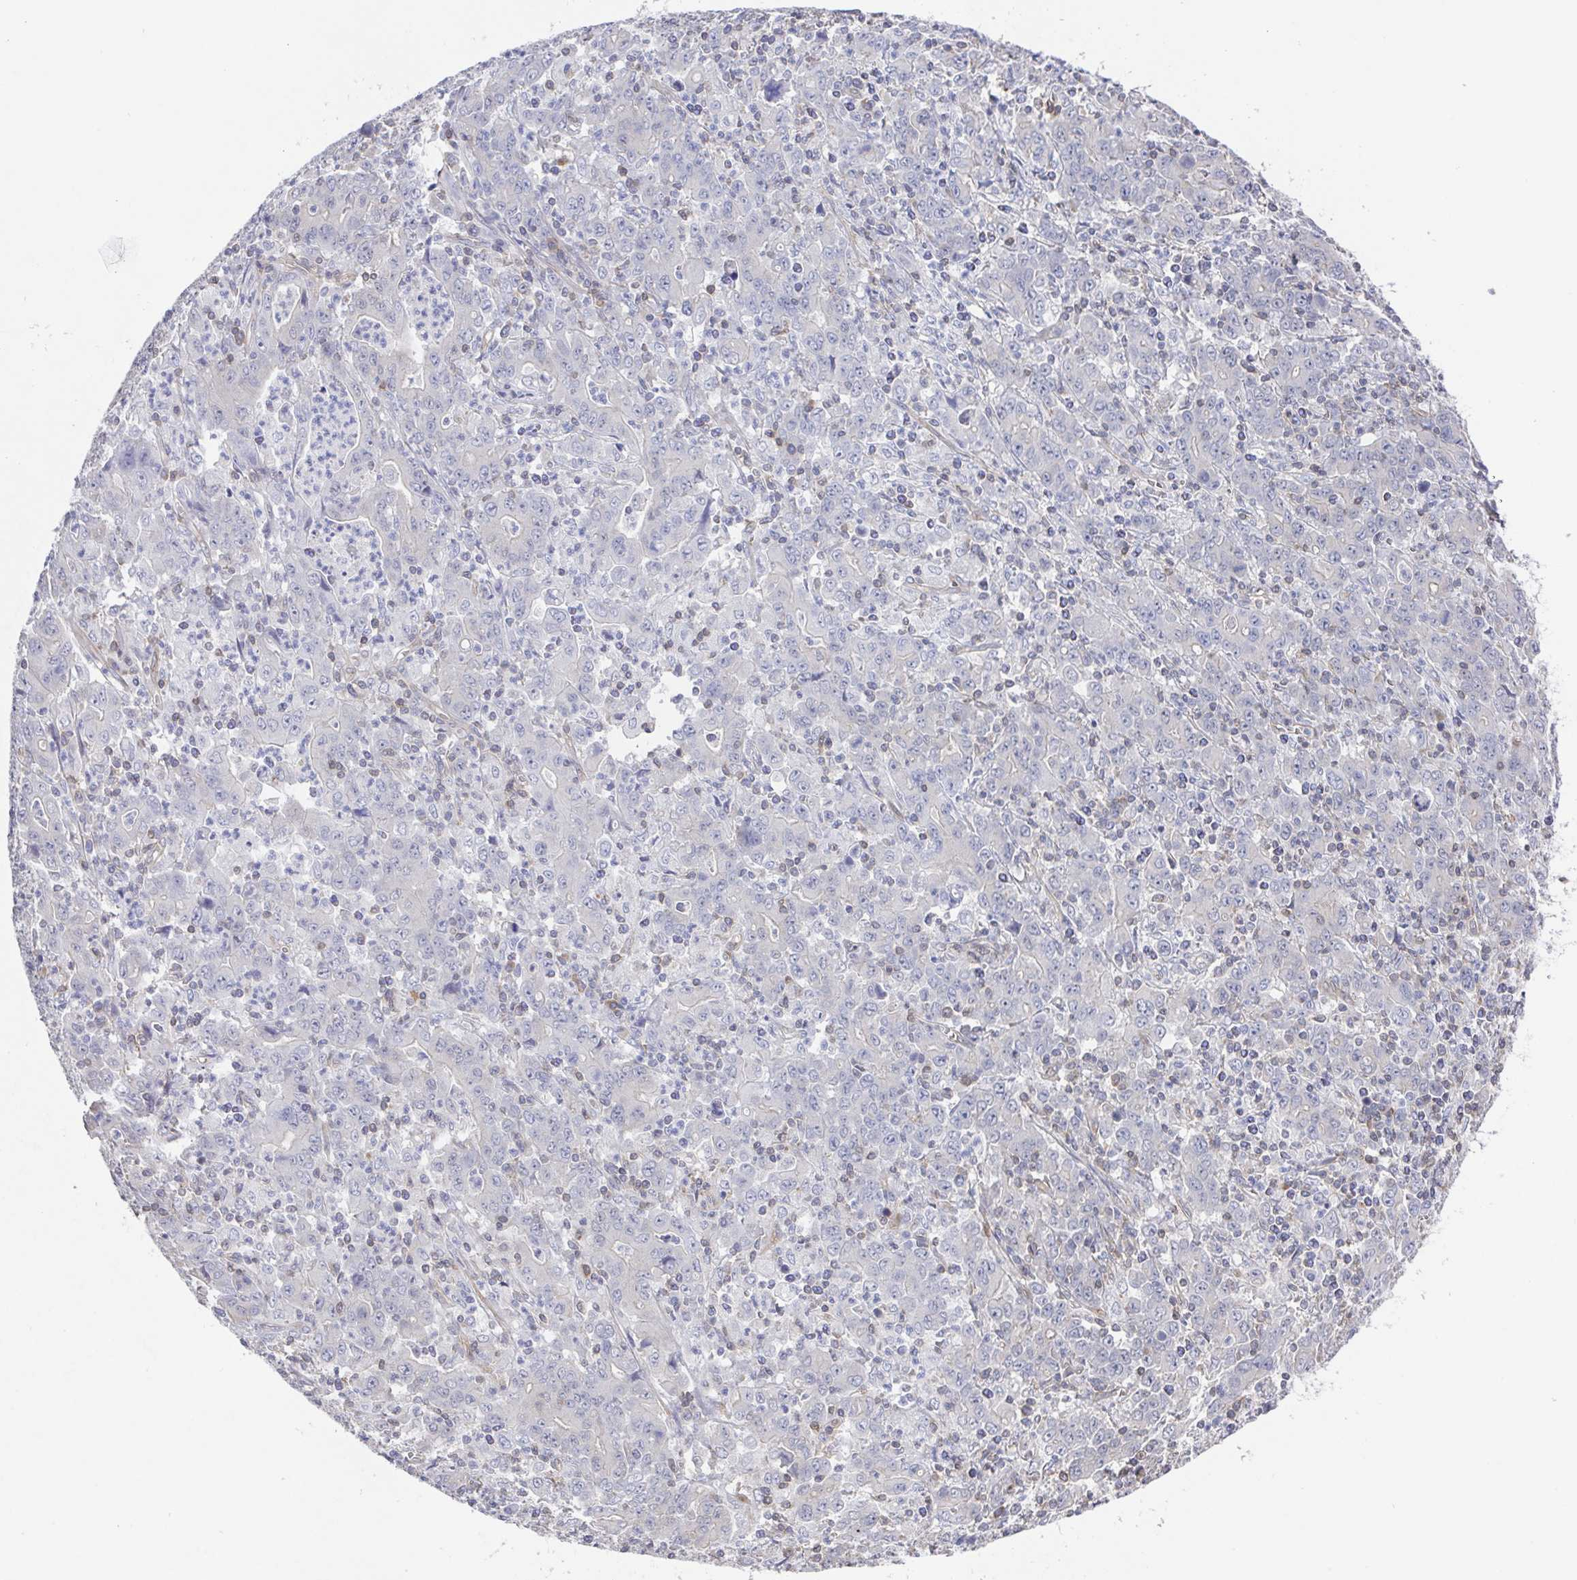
{"staining": {"intensity": "negative", "quantity": "none", "location": "none"}, "tissue": "stomach cancer", "cell_type": "Tumor cells", "image_type": "cancer", "snomed": [{"axis": "morphology", "description": "Adenocarcinoma, NOS"}, {"axis": "topography", "description": "Stomach, upper"}], "caption": "Tumor cells are negative for protein expression in human stomach cancer (adenocarcinoma). The staining is performed using DAB (3,3'-diaminobenzidine) brown chromogen with nuclei counter-stained in using hematoxylin.", "gene": "AGFG2", "patient": {"sex": "male", "age": 69}}